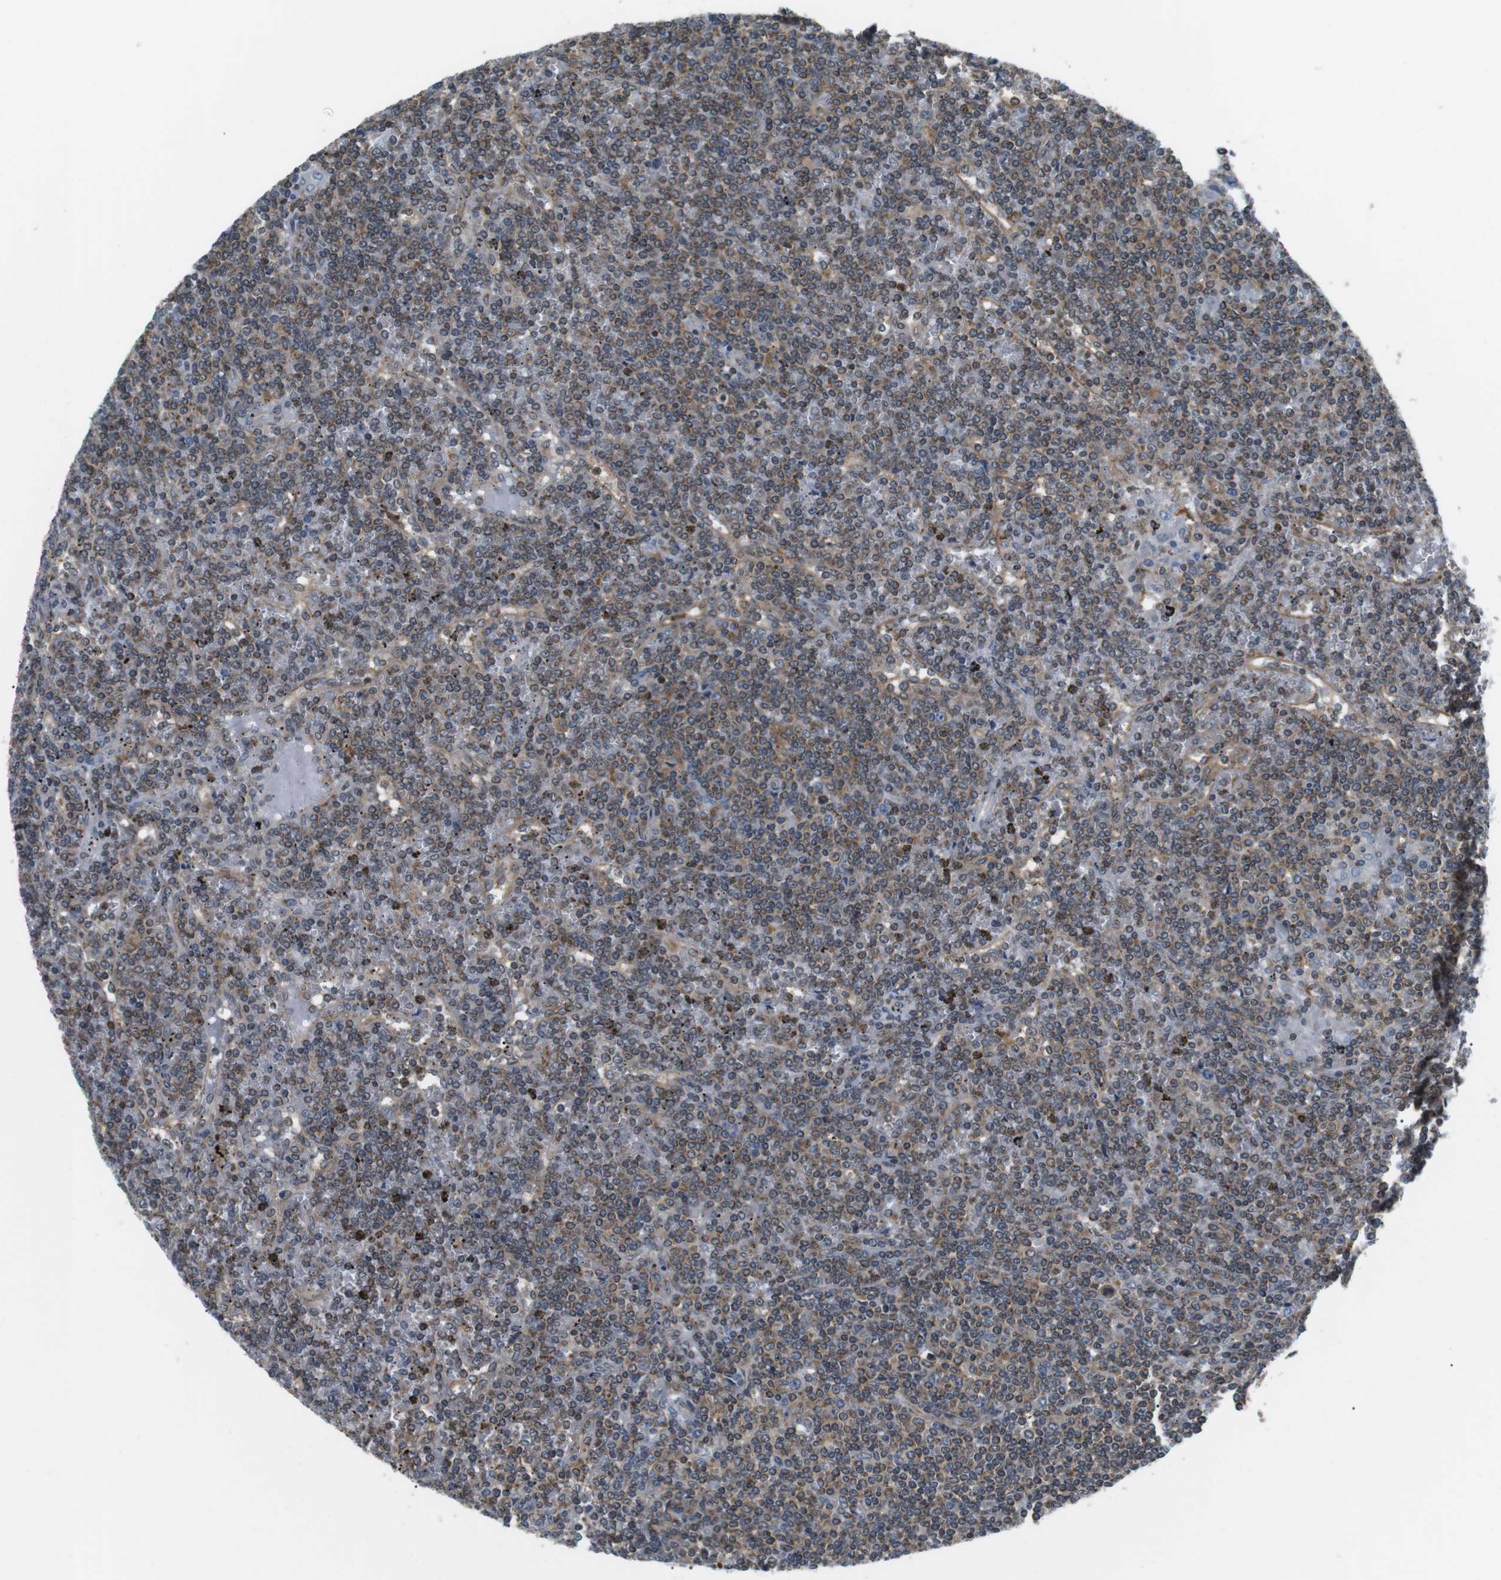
{"staining": {"intensity": "weak", "quantity": "25%-75%", "location": "cytoplasmic/membranous"}, "tissue": "lymphoma", "cell_type": "Tumor cells", "image_type": "cancer", "snomed": [{"axis": "morphology", "description": "Malignant lymphoma, non-Hodgkin's type, Low grade"}, {"axis": "topography", "description": "Spleen"}], "caption": "Immunohistochemical staining of human lymphoma displays low levels of weak cytoplasmic/membranous positivity in about 25%-75% of tumor cells. The protein is shown in brown color, while the nuclei are stained blue.", "gene": "TMX4", "patient": {"sex": "female", "age": 19}}